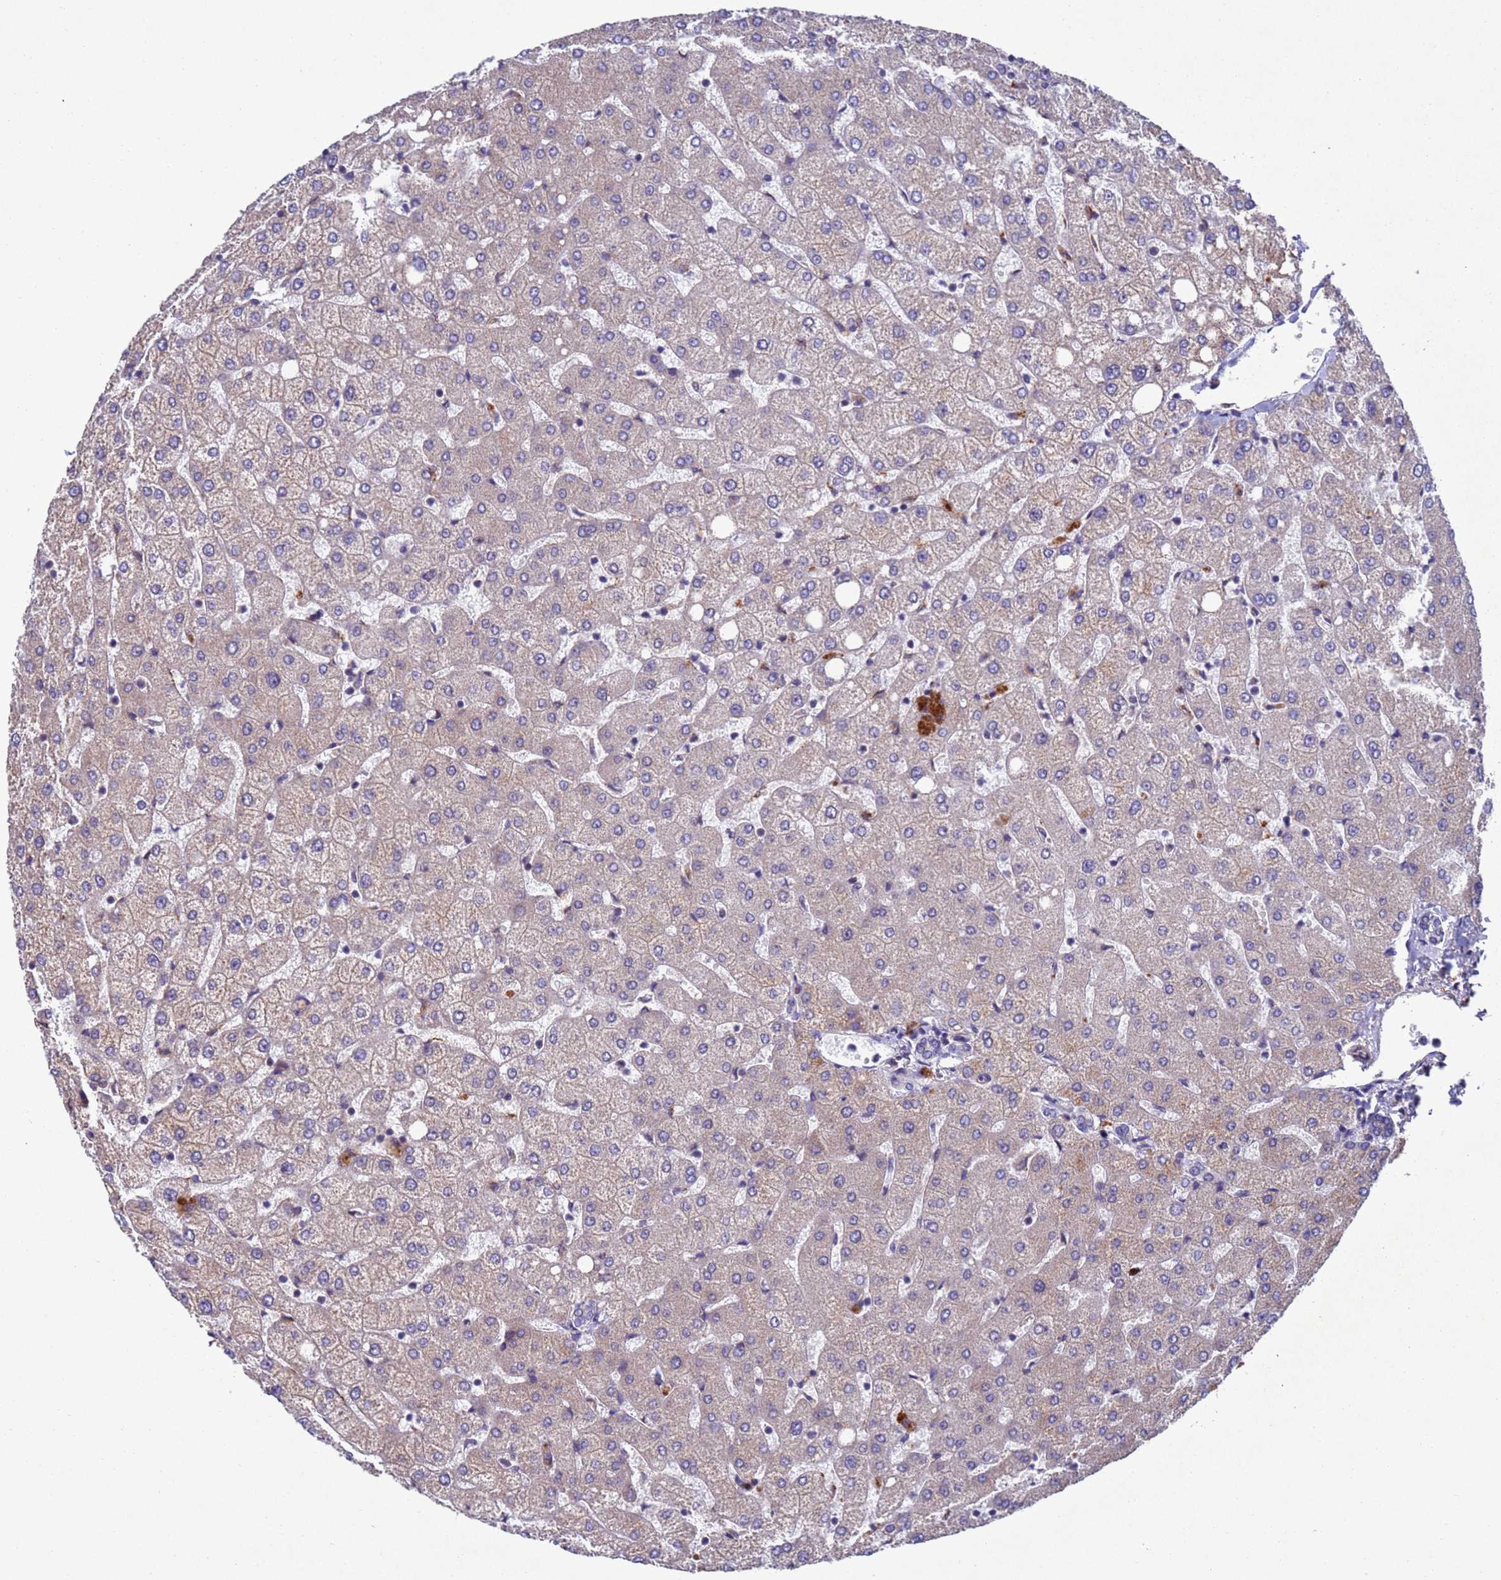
{"staining": {"intensity": "negative", "quantity": "none", "location": "none"}, "tissue": "liver", "cell_type": "Cholangiocytes", "image_type": "normal", "snomed": [{"axis": "morphology", "description": "Normal tissue, NOS"}, {"axis": "topography", "description": "Liver"}], "caption": "Immunohistochemistry image of benign liver: human liver stained with DAB (3,3'-diaminobenzidine) reveals no significant protein staining in cholangiocytes. (DAB immunohistochemistry (IHC) with hematoxylin counter stain).", "gene": "TBK1", "patient": {"sex": "female", "age": 54}}